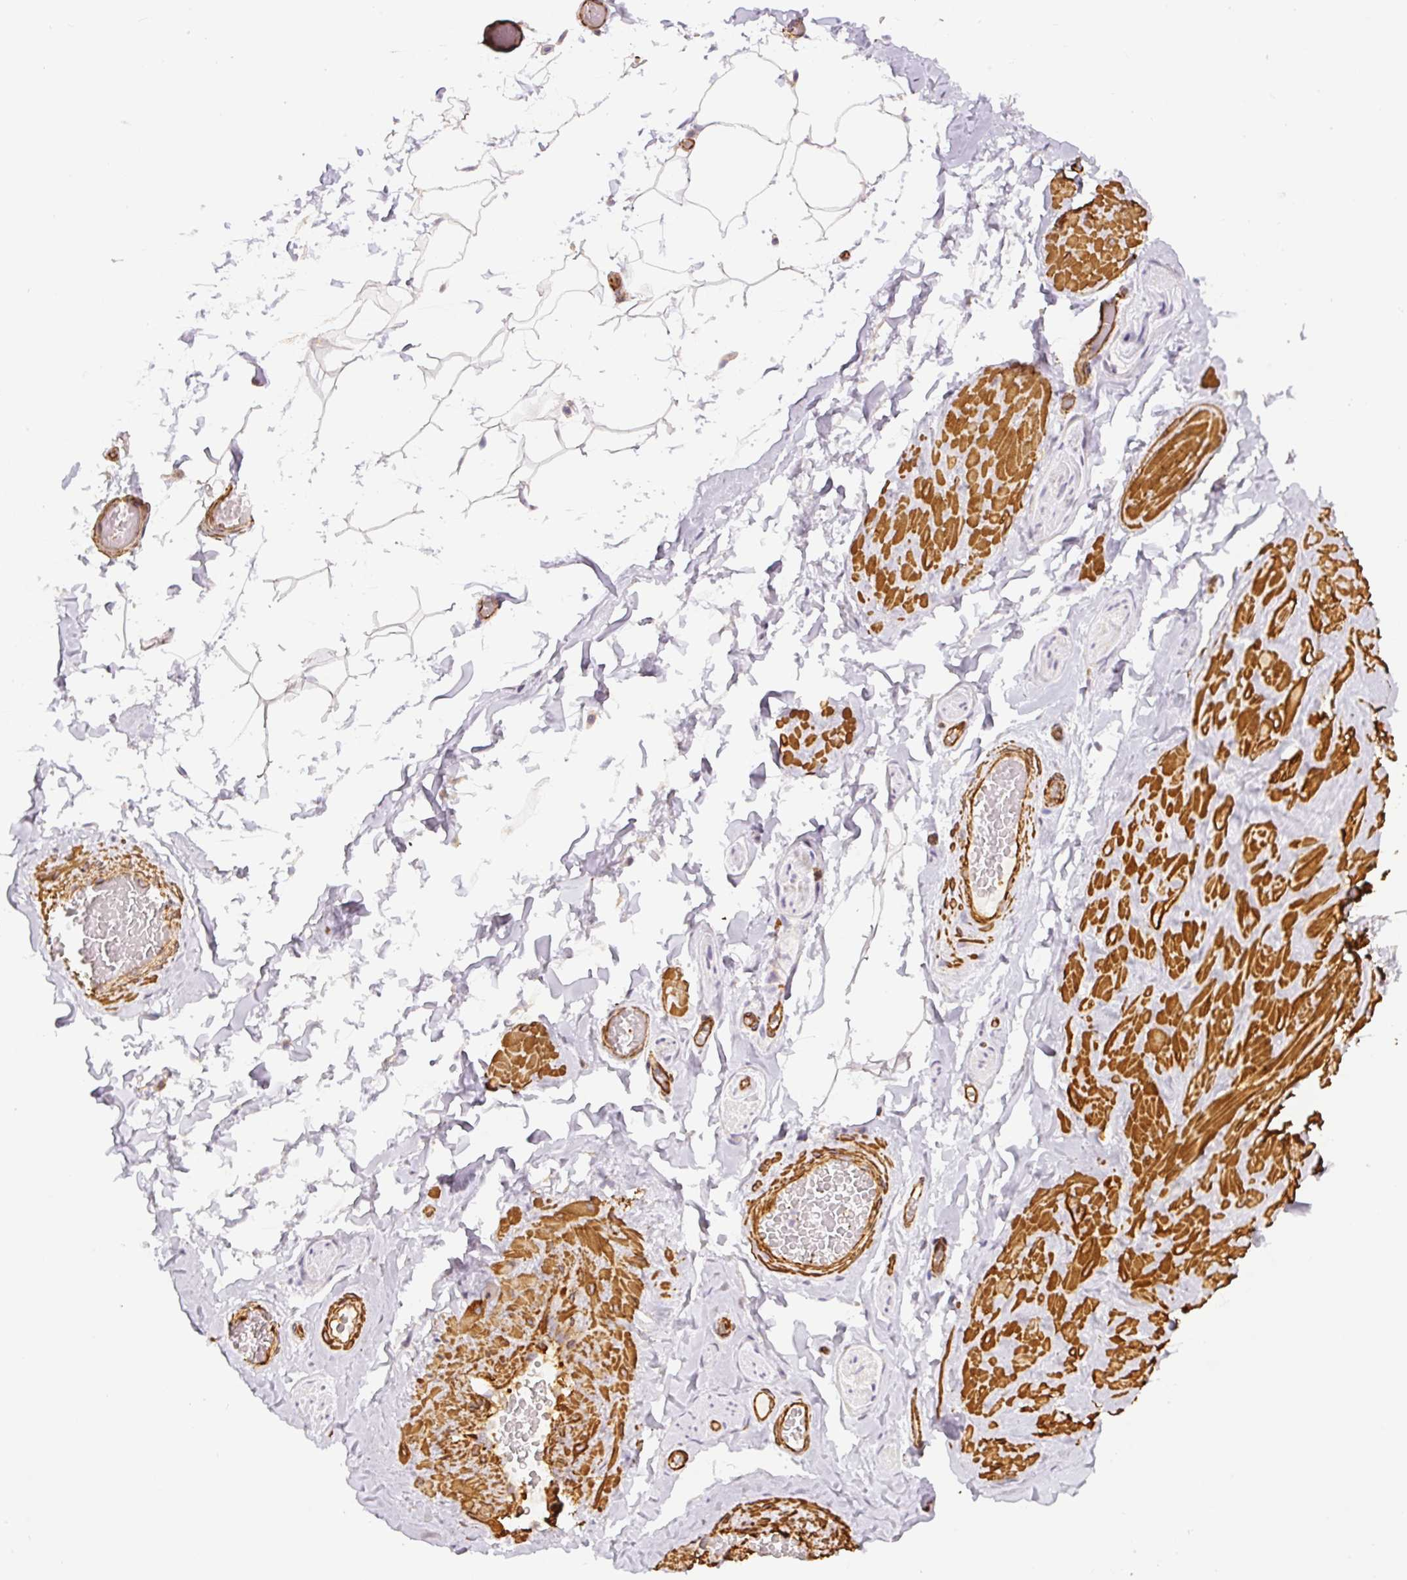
{"staining": {"intensity": "negative", "quantity": "none", "location": "none"}, "tissue": "adipose tissue", "cell_type": "Adipocytes", "image_type": "normal", "snomed": [{"axis": "morphology", "description": "Normal tissue, NOS"}, {"axis": "topography", "description": "Vascular tissue"}, {"axis": "topography", "description": "Peripheral nerve tissue"}], "caption": "IHC photomicrograph of benign adipose tissue: human adipose tissue stained with DAB shows no significant protein positivity in adipocytes.", "gene": "MYL12A", "patient": {"sex": "male", "age": 41}}